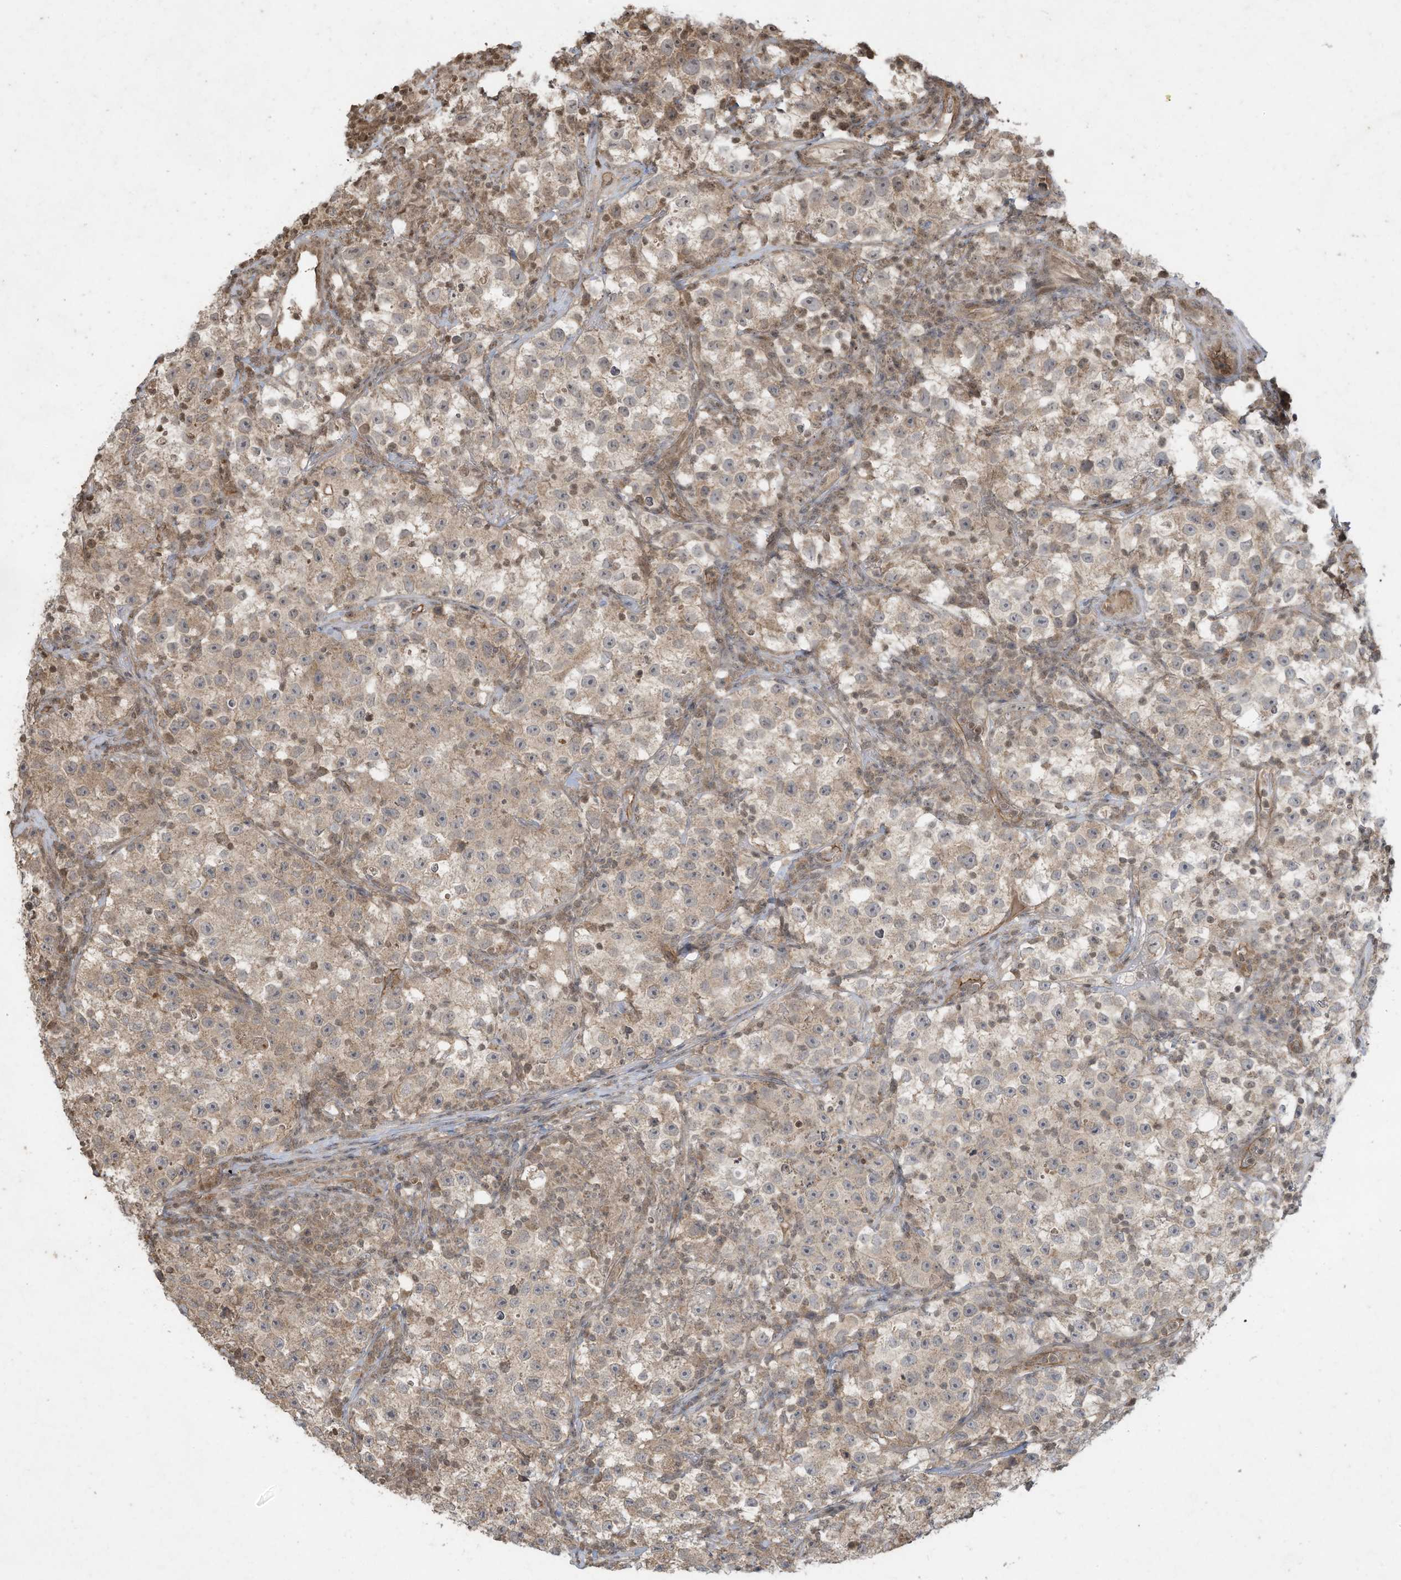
{"staining": {"intensity": "weak", "quantity": "25%-75%", "location": "cytoplasmic/membranous"}, "tissue": "testis cancer", "cell_type": "Tumor cells", "image_type": "cancer", "snomed": [{"axis": "morphology", "description": "Seminoma, NOS"}, {"axis": "topography", "description": "Testis"}], "caption": "Testis cancer was stained to show a protein in brown. There is low levels of weak cytoplasmic/membranous expression in about 25%-75% of tumor cells. (DAB IHC with brightfield microscopy, high magnification).", "gene": "MATN2", "patient": {"sex": "male", "age": 22}}